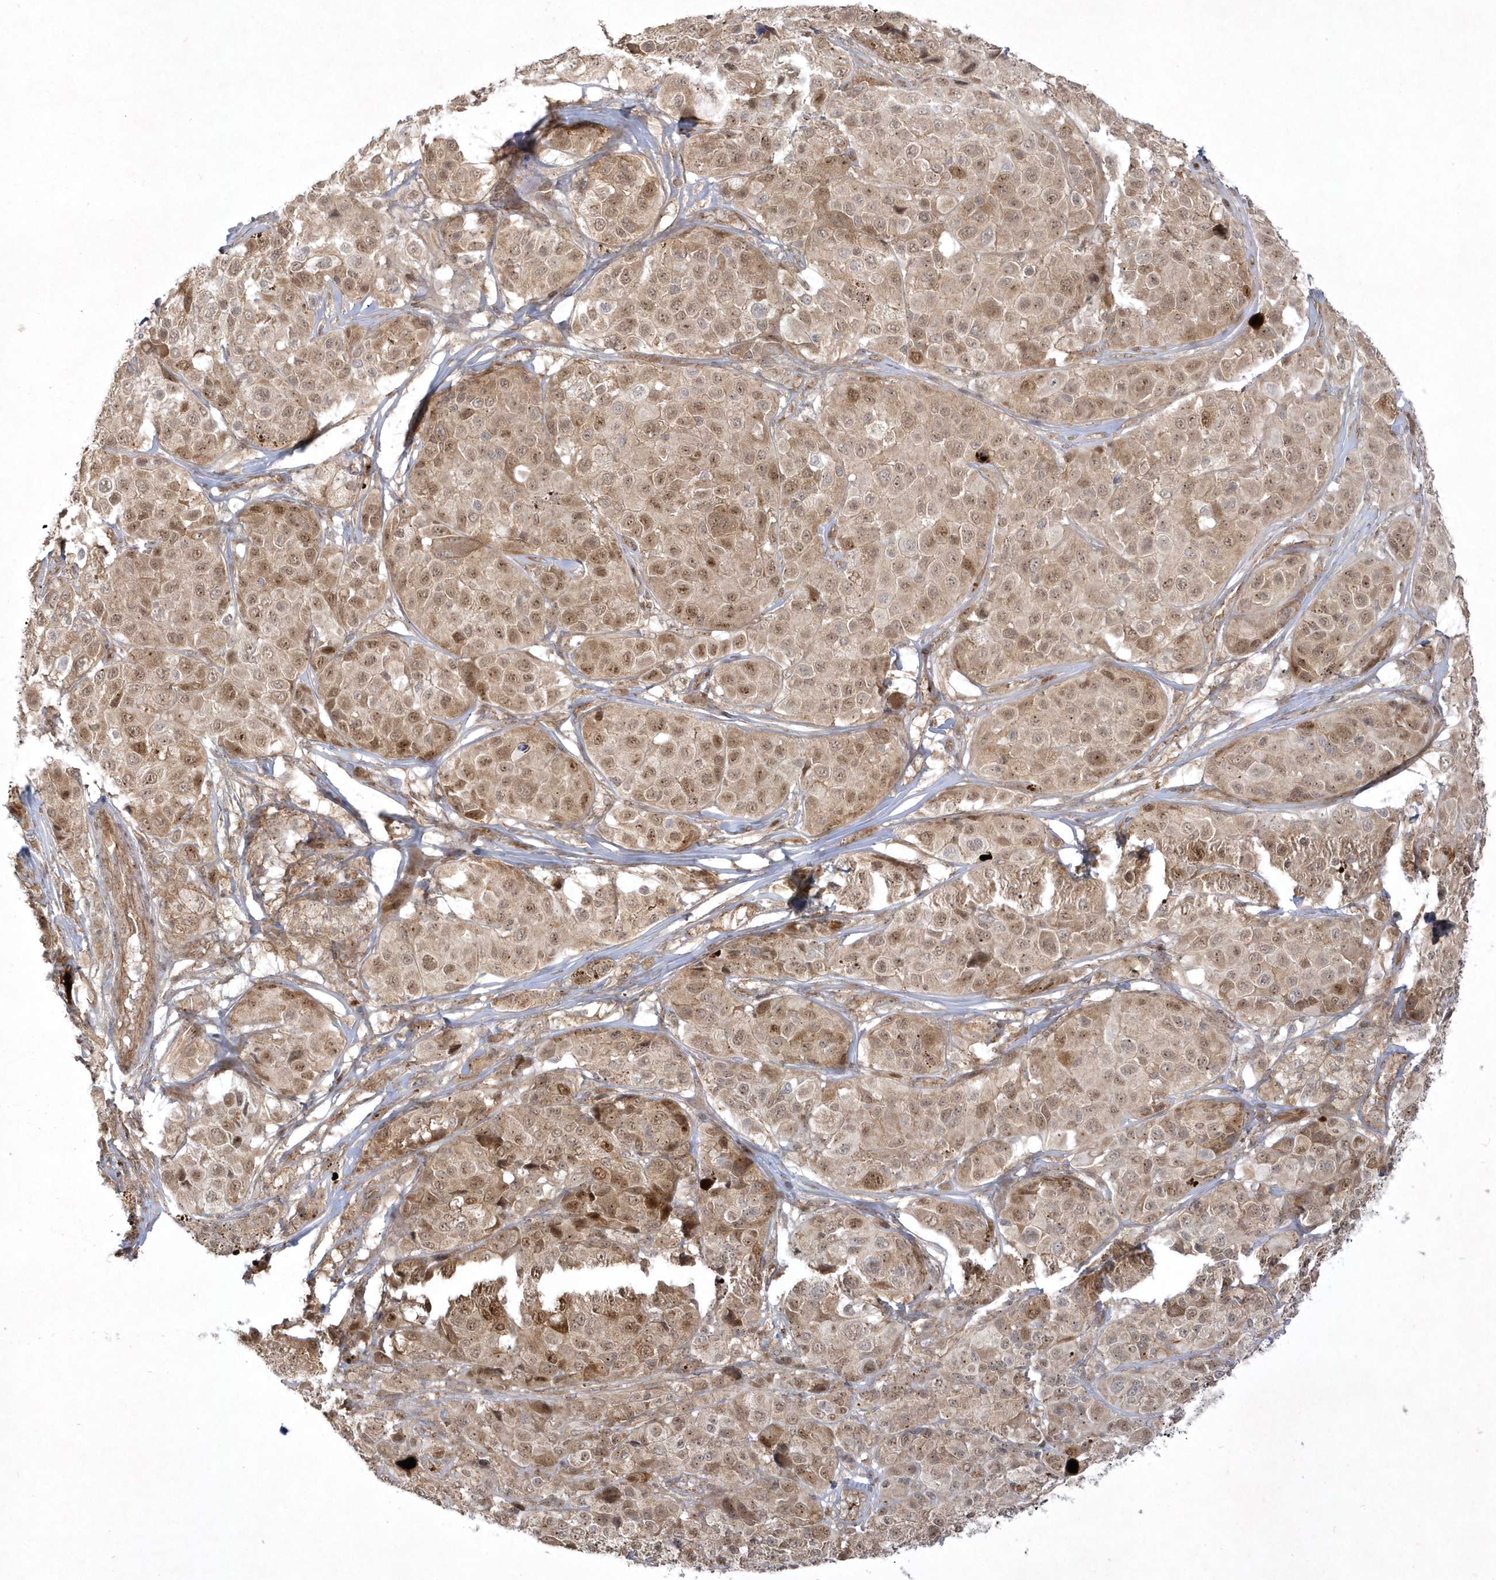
{"staining": {"intensity": "moderate", "quantity": ">75%", "location": "cytoplasmic/membranous,nuclear"}, "tissue": "melanoma", "cell_type": "Tumor cells", "image_type": "cancer", "snomed": [{"axis": "morphology", "description": "Malignant melanoma, NOS"}, {"axis": "topography", "description": "Skin of trunk"}], "caption": "A photomicrograph of human malignant melanoma stained for a protein displays moderate cytoplasmic/membranous and nuclear brown staining in tumor cells.", "gene": "NAF1", "patient": {"sex": "male", "age": 71}}